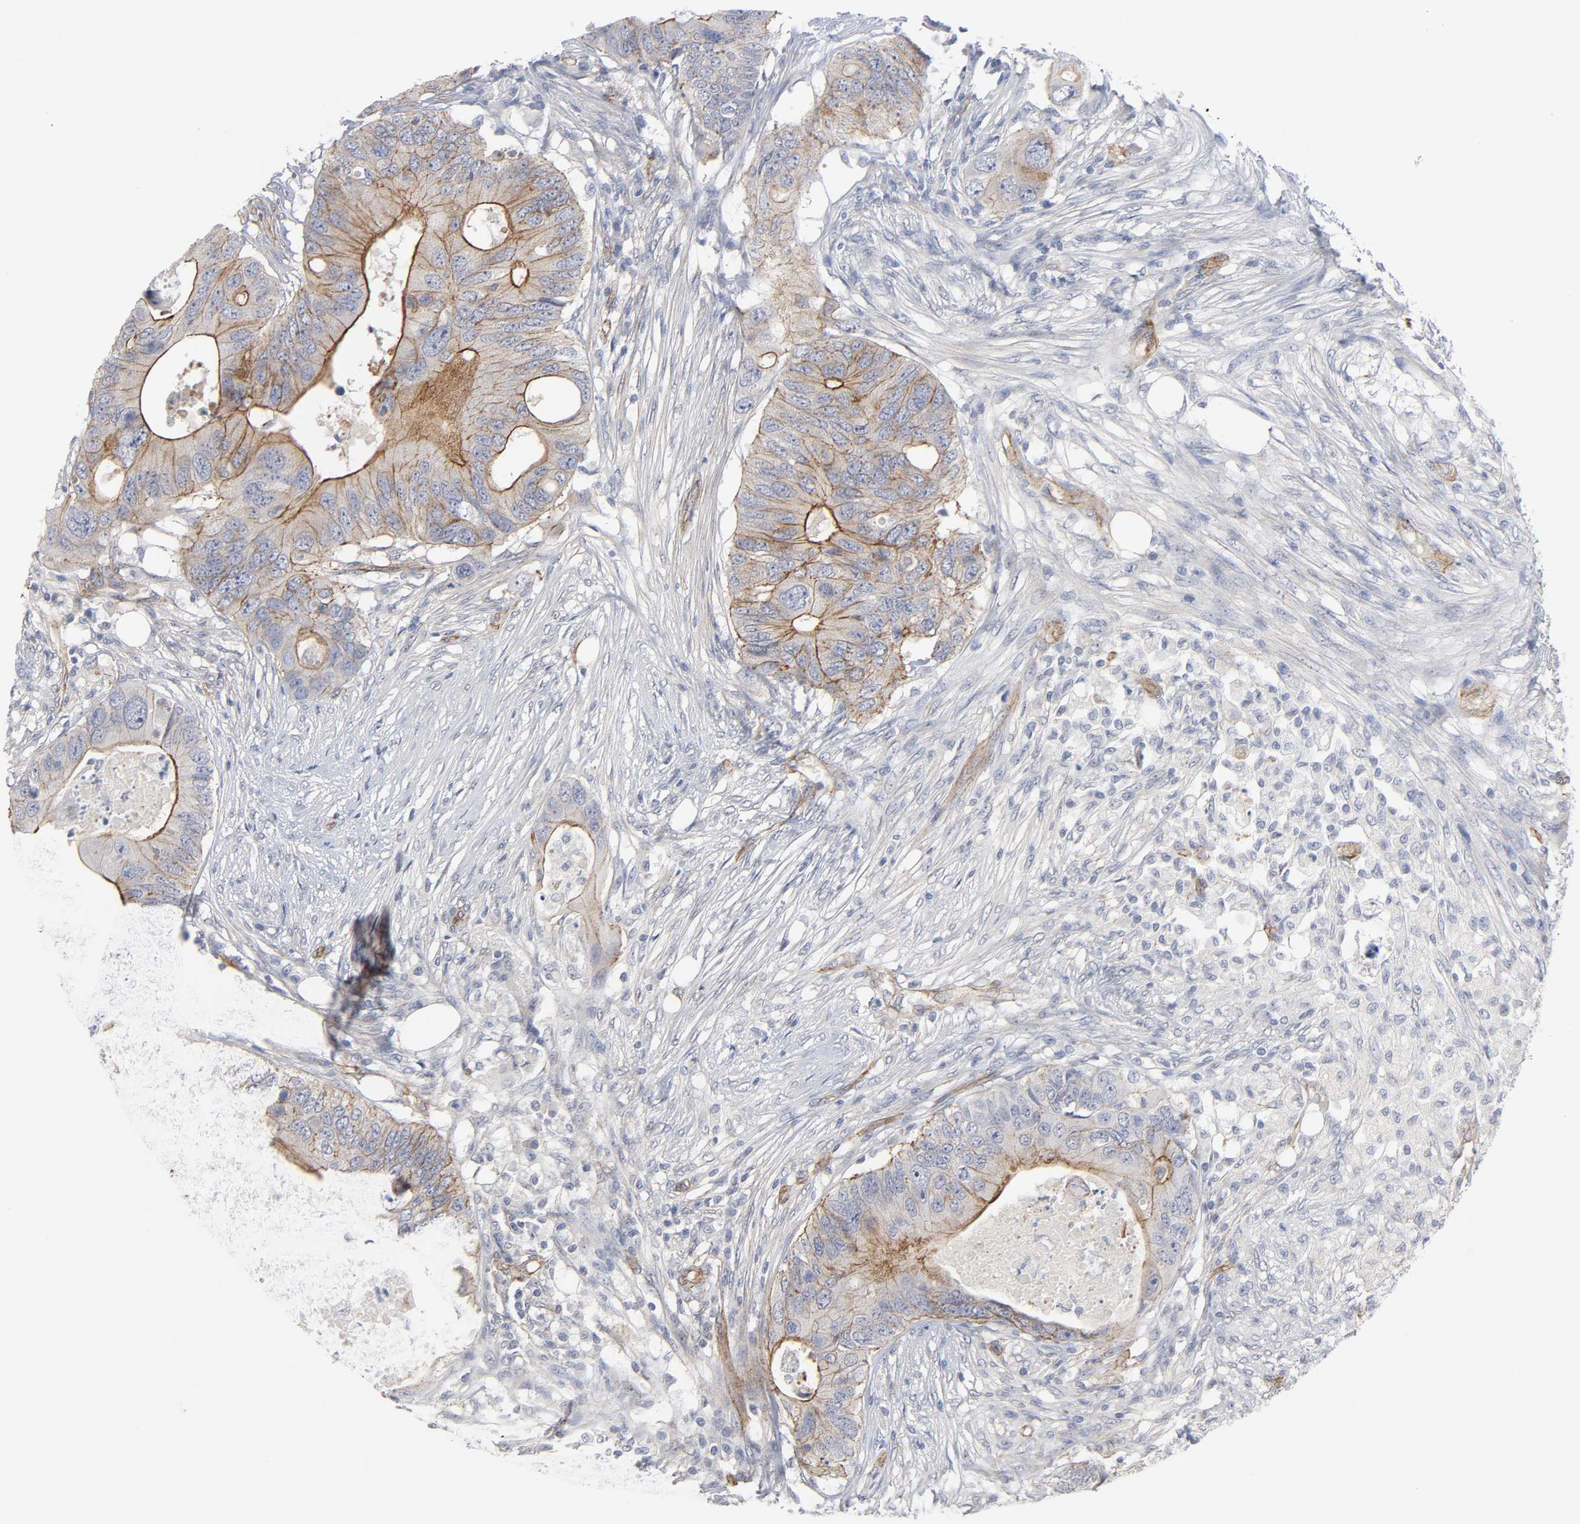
{"staining": {"intensity": "moderate", "quantity": ">75%", "location": "cytoplasmic/membranous"}, "tissue": "colorectal cancer", "cell_type": "Tumor cells", "image_type": "cancer", "snomed": [{"axis": "morphology", "description": "Adenocarcinoma, NOS"}, {"axis": "topography", "description": "Colon"}], "caption": "Approximately >75% of tumor cells in human colorectal adenocarcinoma reveal moderate cytoplasmic/membranous protein positivity as visualized by brown immunohistochemical staining.", "gene": "SPTAN1", "patient": {"sex": "male", "age": 71}}